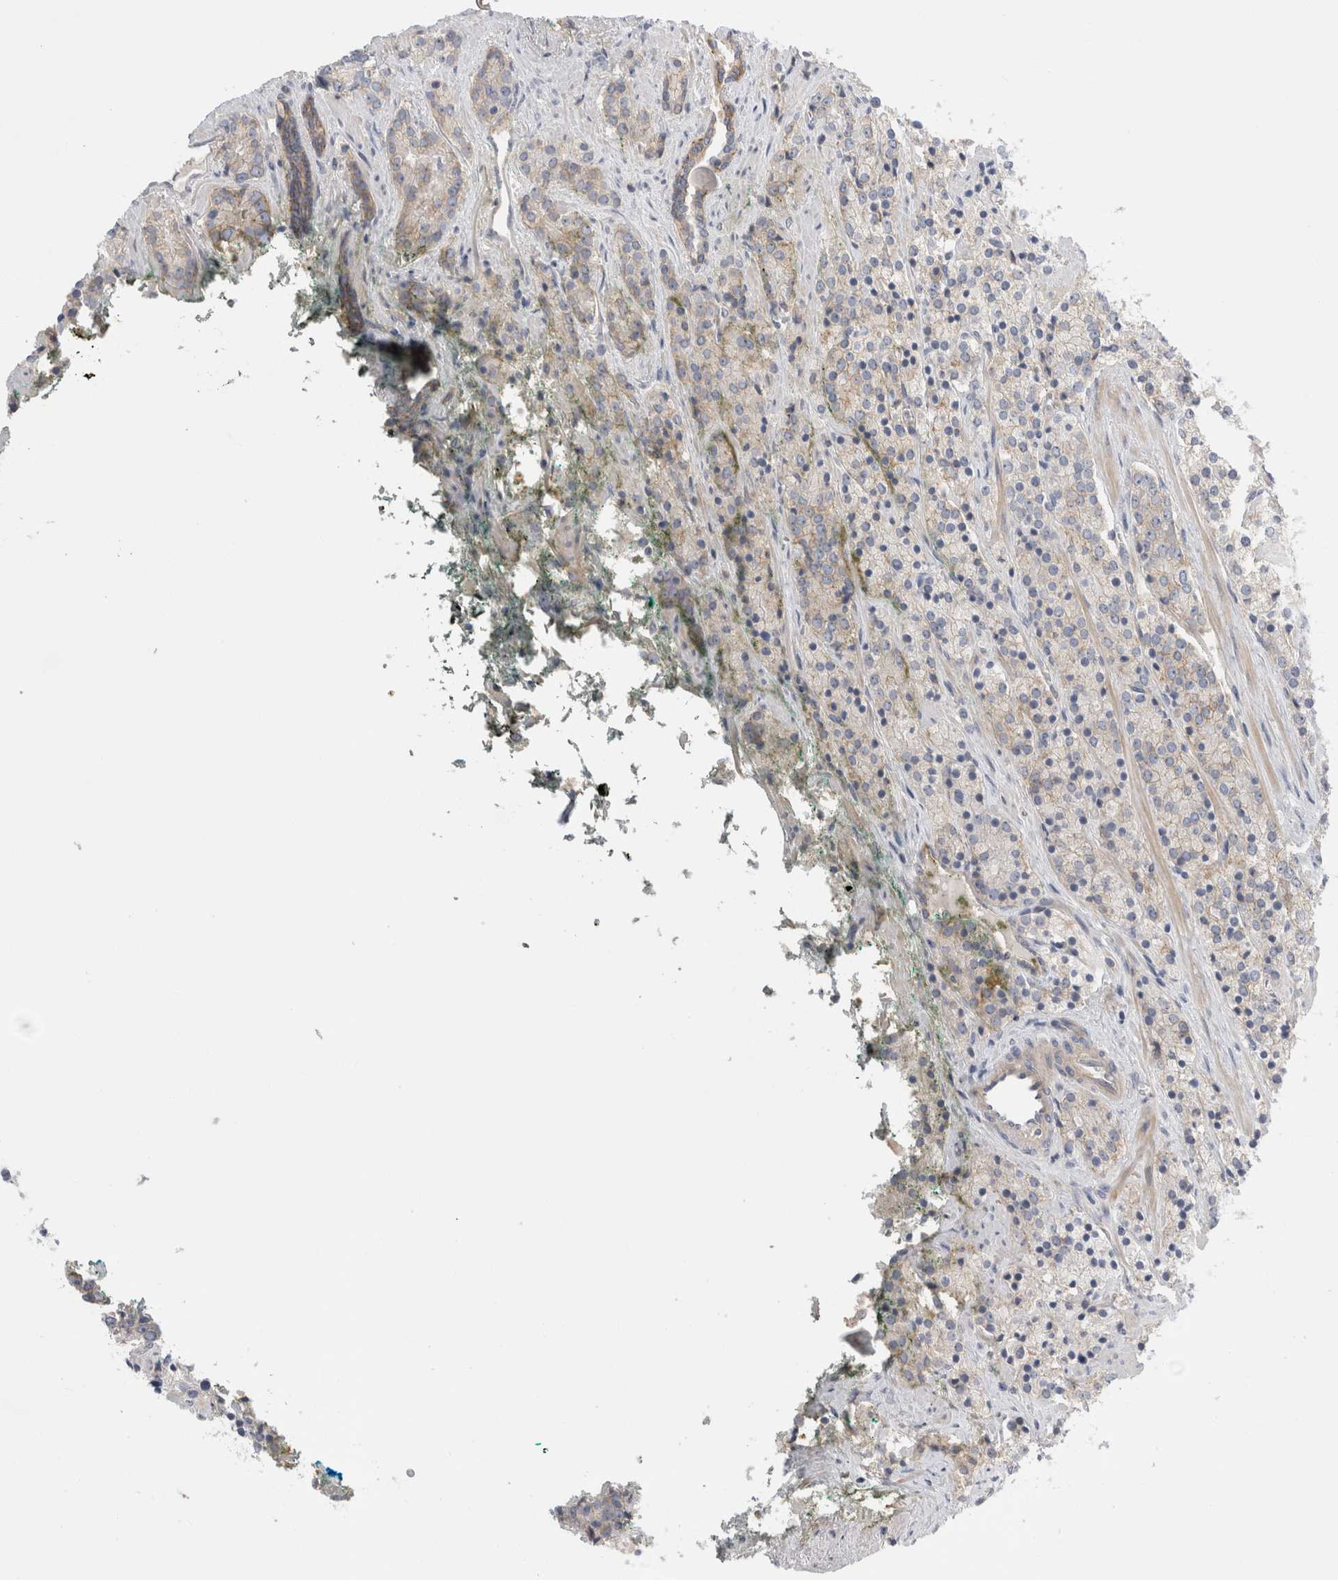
{"staining": {"intensity": "weak", "quantity": "<25%", "location": "cytoplasmic/membranous"}, "tissue": "prostate cancer", "cell_type": "Tumor cells", "image_type": "cancer", "snomed": [{"axis": "morphology", "description": "Adenocarcinoma, High grade"}, {"axis": "topography", "description": "Prostate"}], "caption": "Tumor cells show no significant protein staining in prostate cancer (adenocarcinoma (high-grade)).", "gene": "VANGL1", "patient": {"sex": "male", "age": 71}}